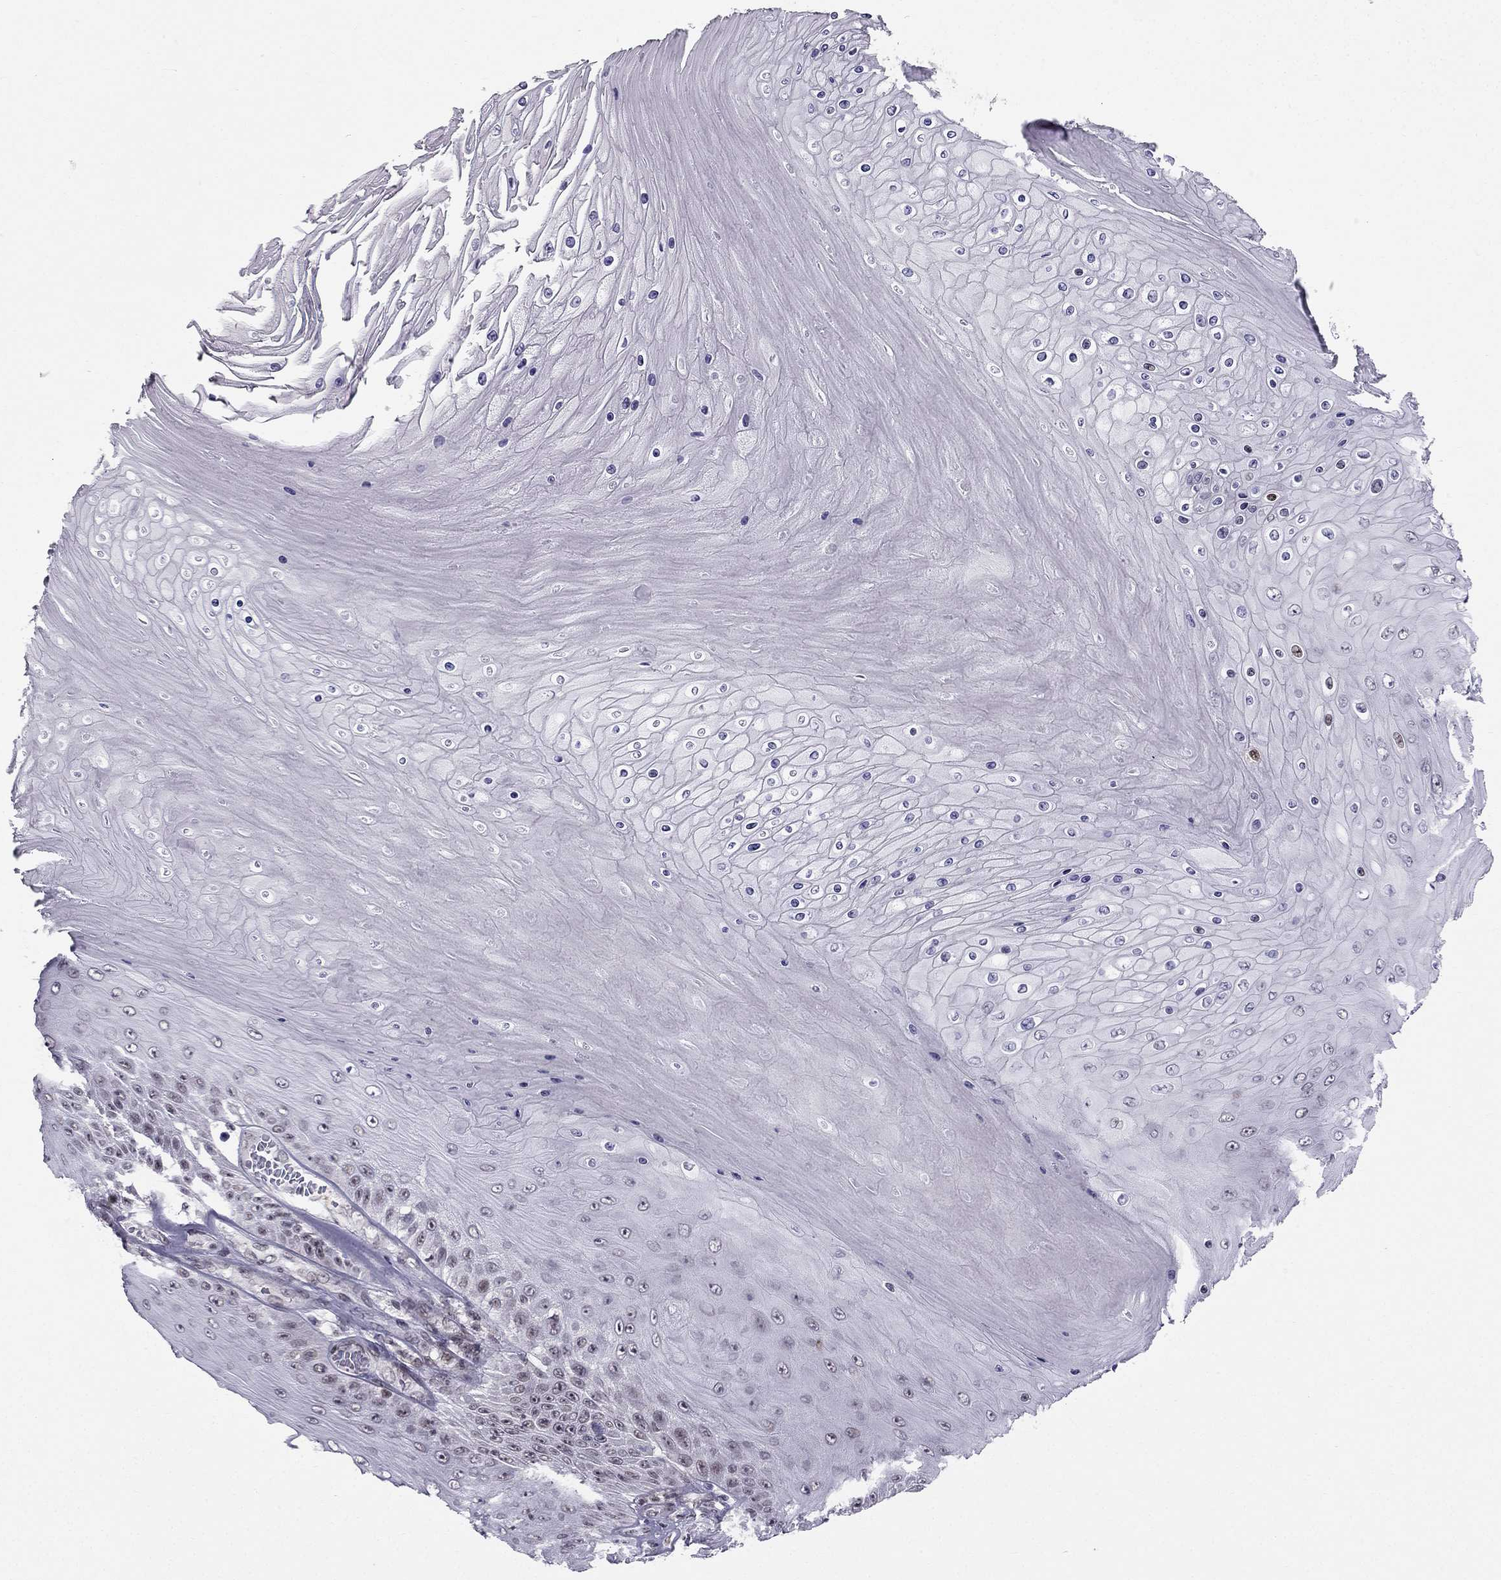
{"staining": {"intensity": "negative", "quantity": "none", "location": "none"}, "tissue": "skin cancer", "cell_type": "Tumor cells", "image_type": "cancer", "snomed": [{"axis": "morphology", "description": "Squamous cell carcinoma, NOS"}, {"axis": "topography", "description": "Skin"}], "caption": "Tumor cells are negative for brown protein staining in skin cancer (squamous cell carcinoma).", "gene": "RPRD2", "patient": {"sex": "male", "age": 62}}